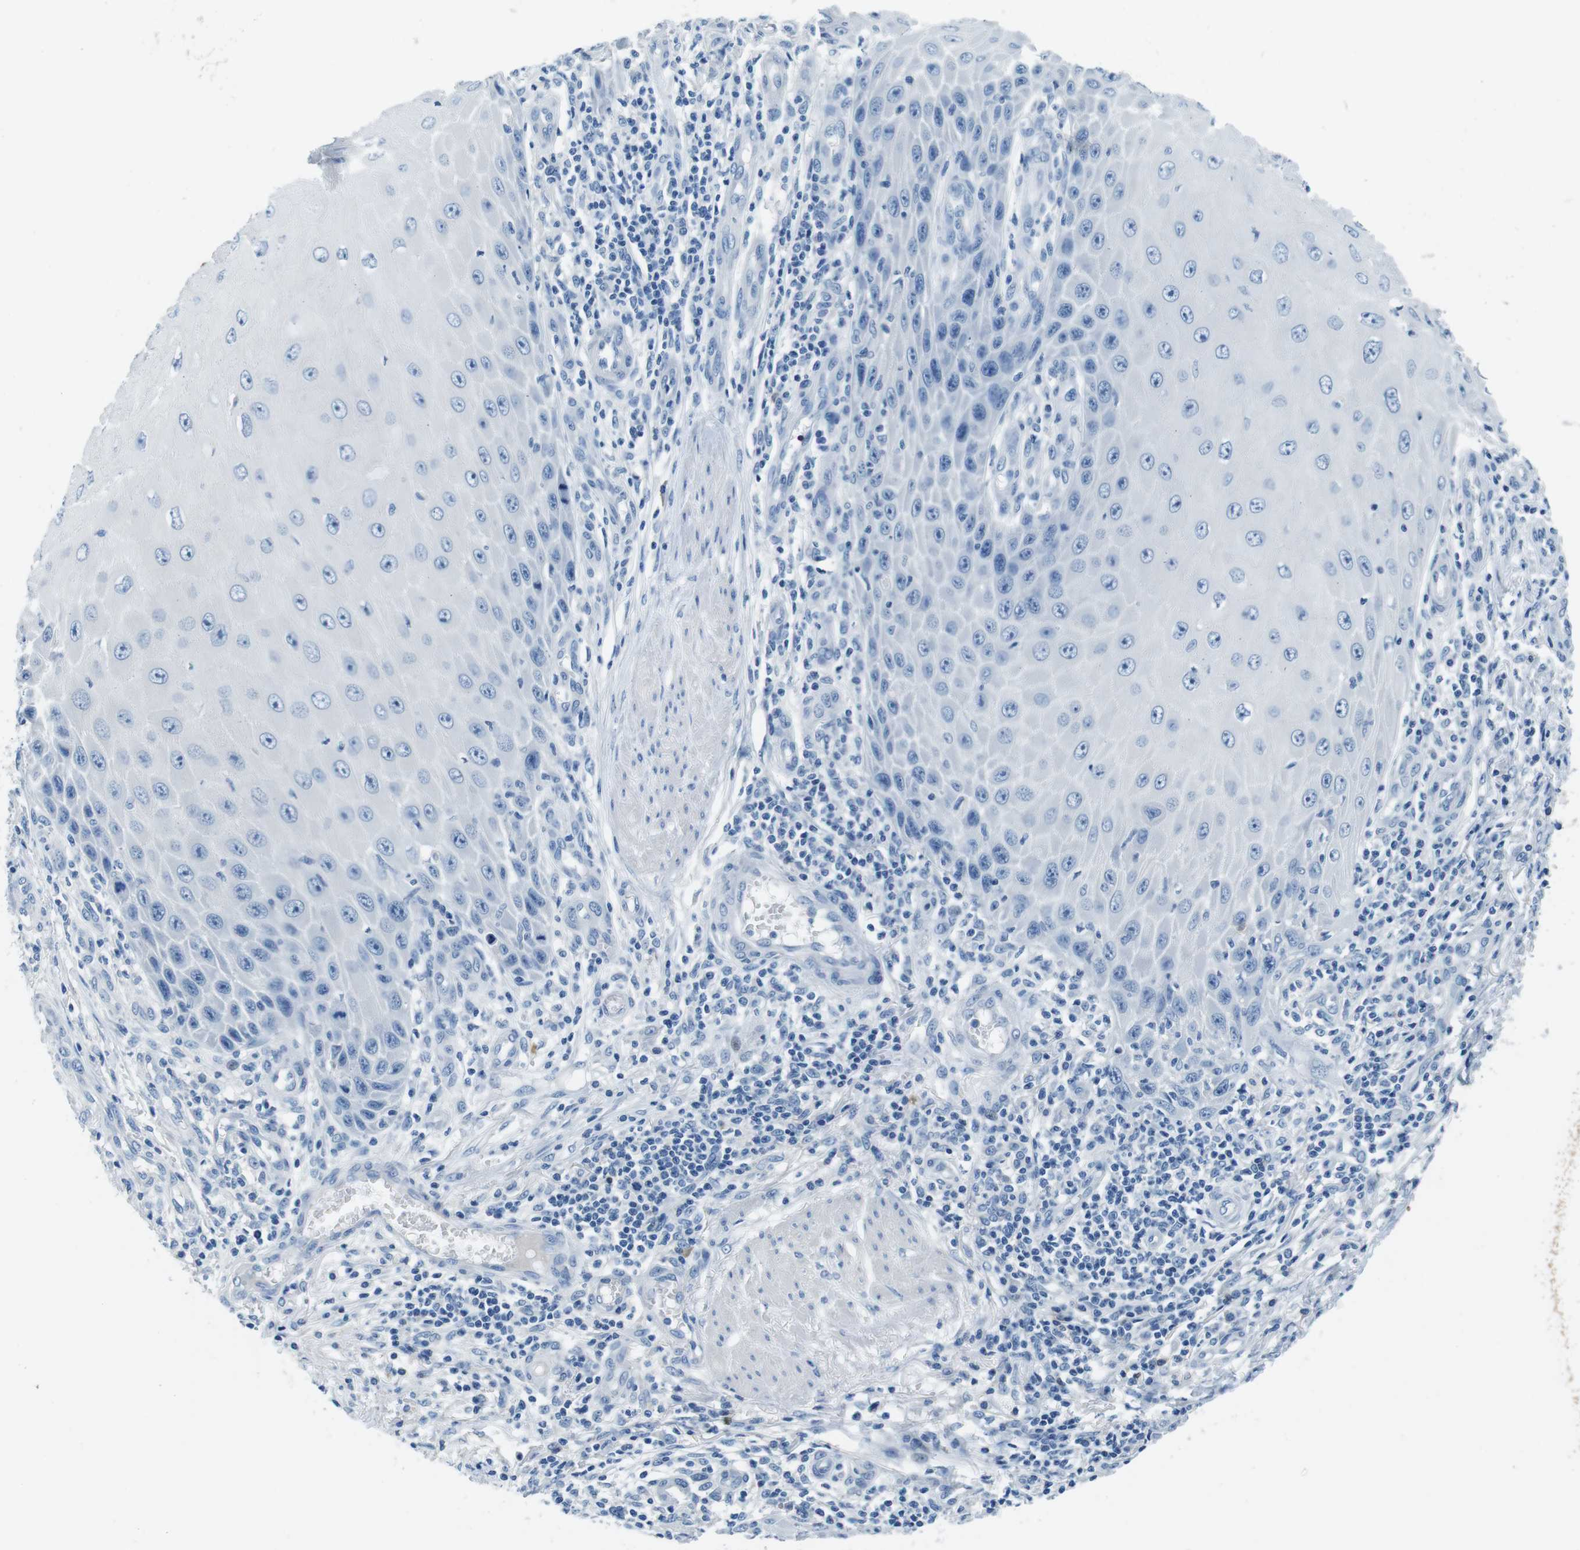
{"staining": {"intensity": "negative", "quantity": "none", "location": "none"}, "tissue": "skin cancer", "cell_type": "Tumor cells", "image_type": "cancer", "snomed": [{"axis": "morphology", "description": "Squamous cell carcinoma, NOS"}, {"axis": "topography", "description": "Skin"}], "caption": "Squamous cell carcinoma (skin) was stained to show a protein in brown. There is no significant staining in tumor cells.", "gene": "IGHD", "patient": {"sex": "female", "age": 73}}